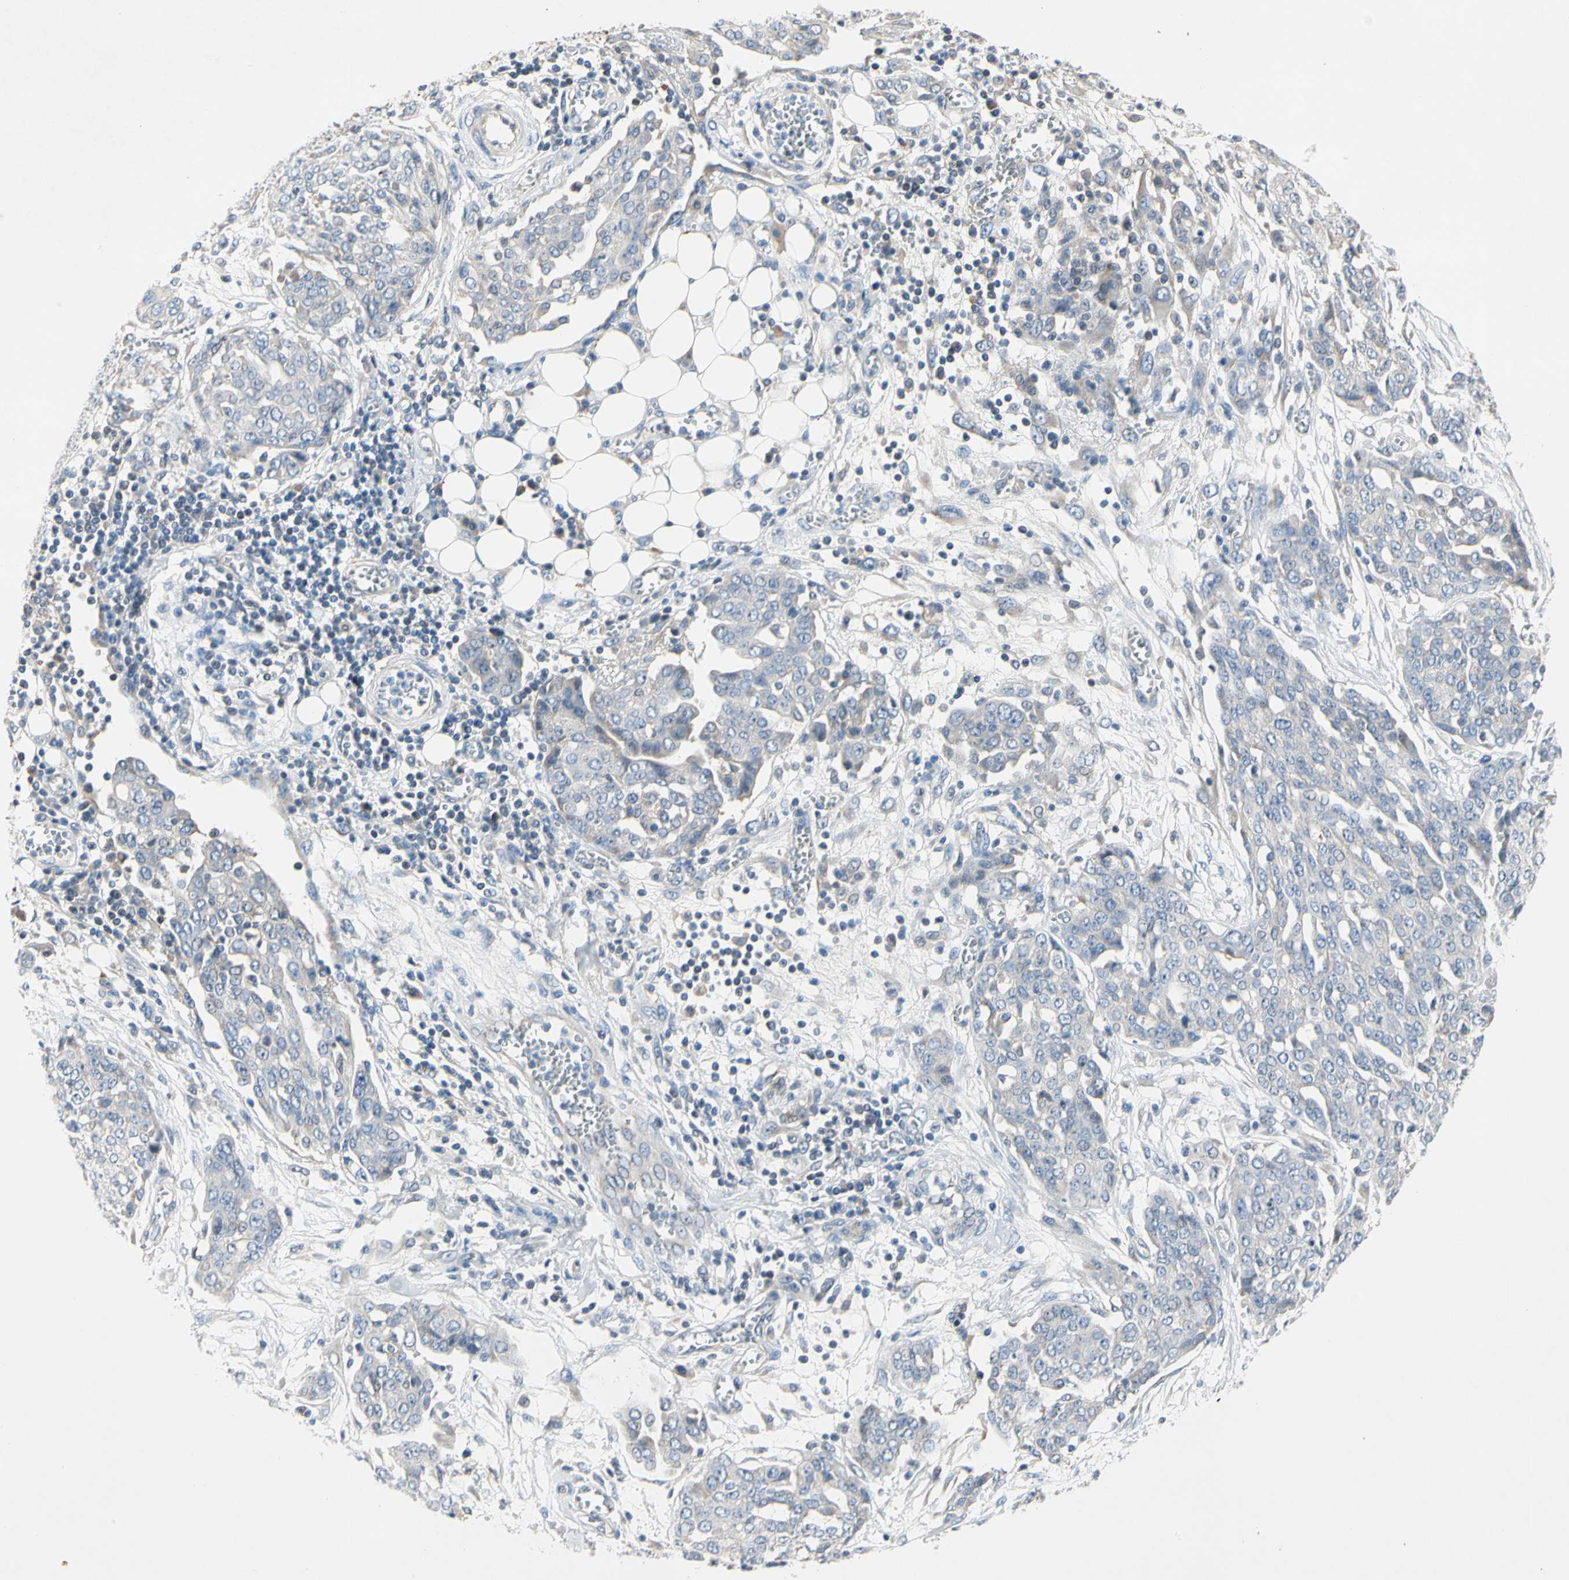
{"staining": {"intensity": "negative", "quantity": "none", "location": "none"}, "tissue": "ovarian cancer", "cell_type": "Tumor cells", "image_type": "cancer", "snomed": [{"axis": "morphology", "description": "Cystadenocarcinoma, serous, NOS"}, {"axis": "topography", "description": "Soft tissue"}, {"axis": "topography", "description": "Ovary"}], "caption": "Ovarian cancer (serous cystadenocarcinoma) stained for a protein using IHC displays no staining tumor cells.", "gene": "GAS6", "patient": {"sex": "female", "age": 57}}